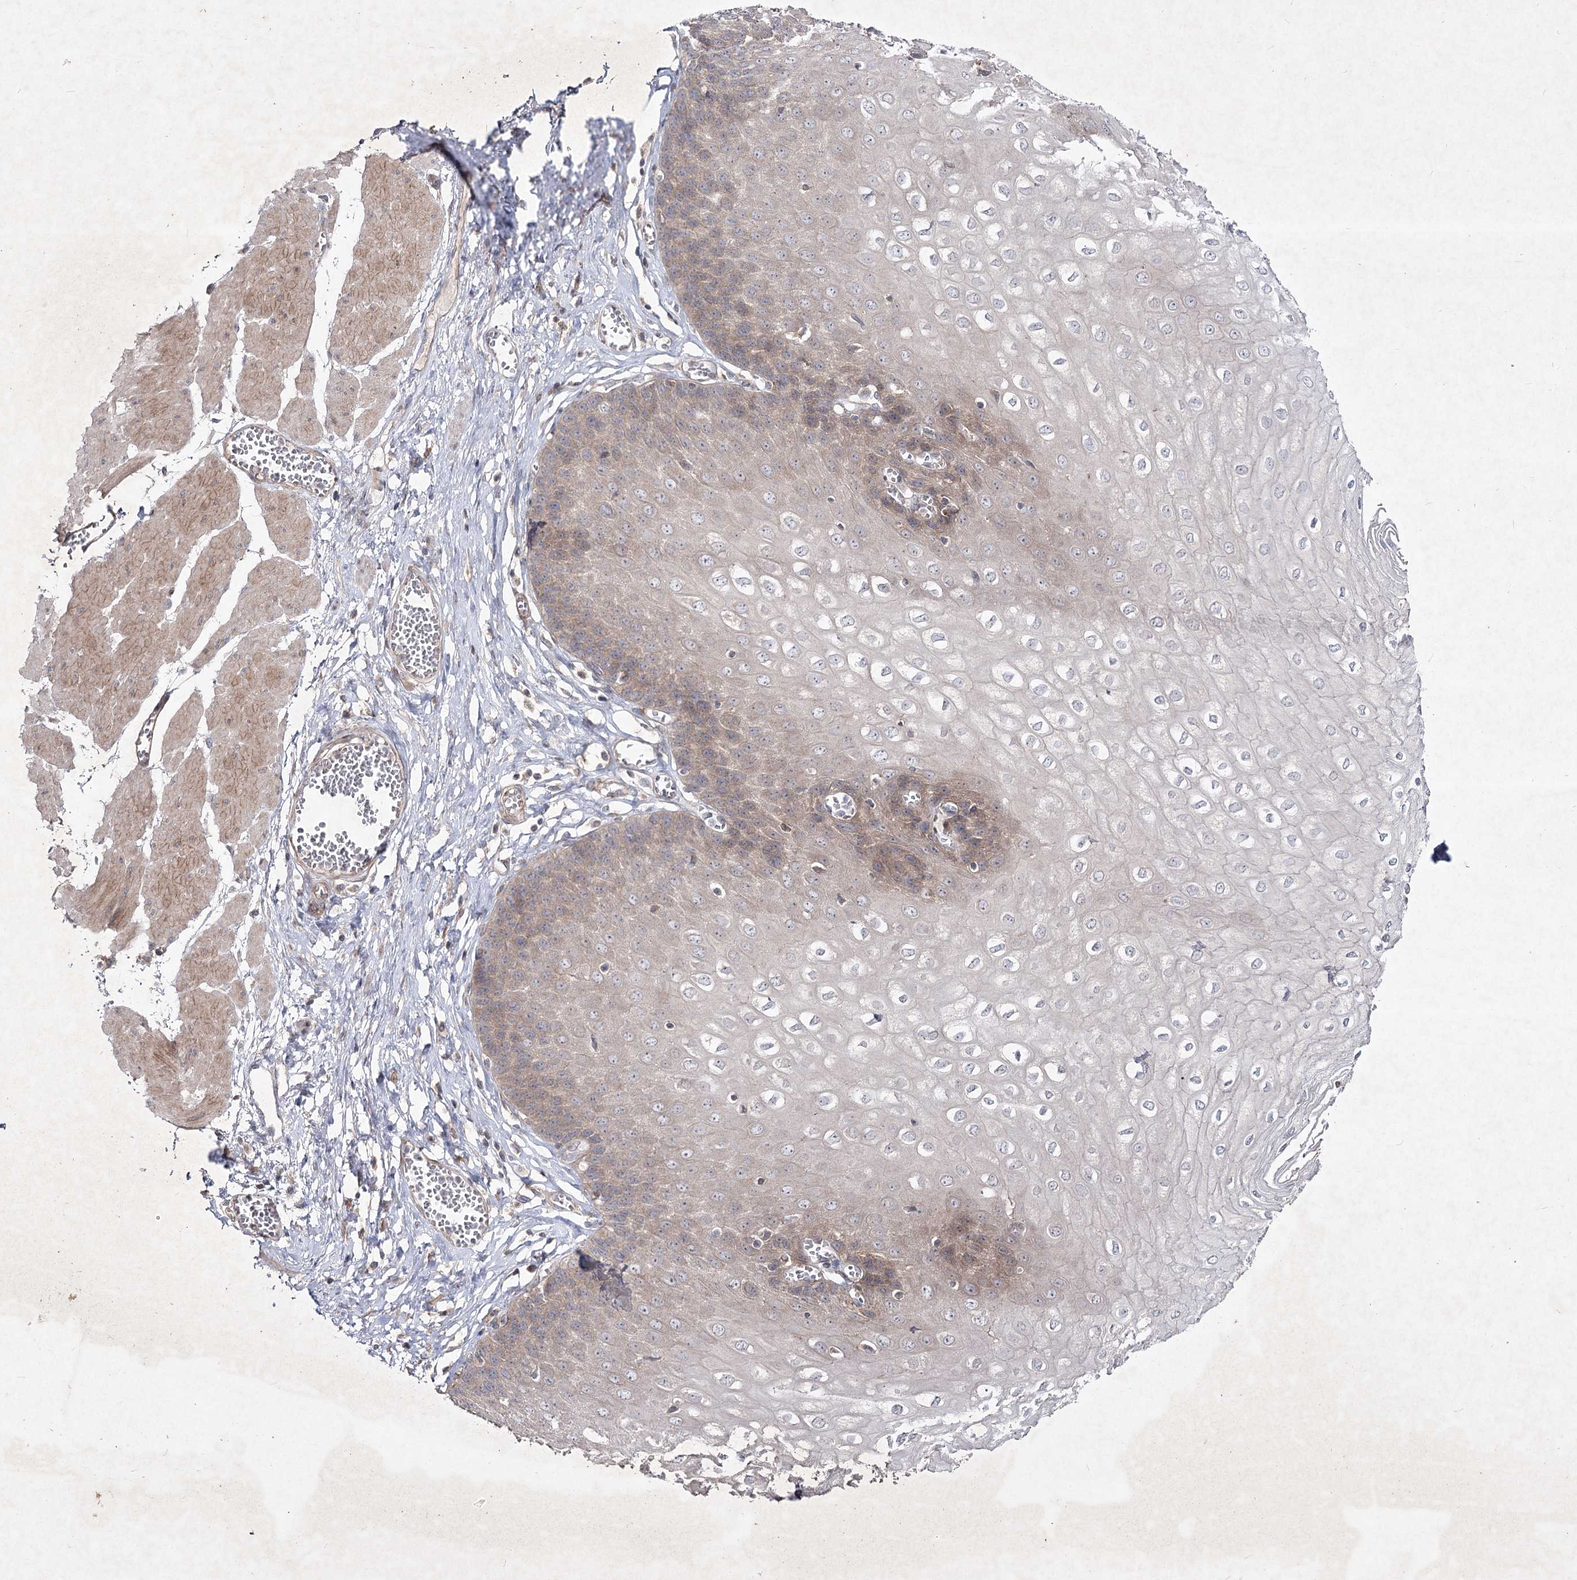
{"staining": {"intensity": "moderate", "quantity": "25%-75%", "location": "cytoplasmic/membranous"}, "tissue": "esophagus", "cell_type": "Squamous epithelial cells", "image_type": "normal", "snomed": [{"axis": "morphology", "description": "Normal tissue, NOS"}, {"axis": "topography", "description": "Esophagus"}], "caption": "About 25%-75% of squamous epithelial cells in benign esophagus exhibit moderate cytoplasmic/membranous protein positivity as visualized by brown immunohistochemical staining.", "gene": "CIB2", "patient": {"sex": "male", "age": 60}}